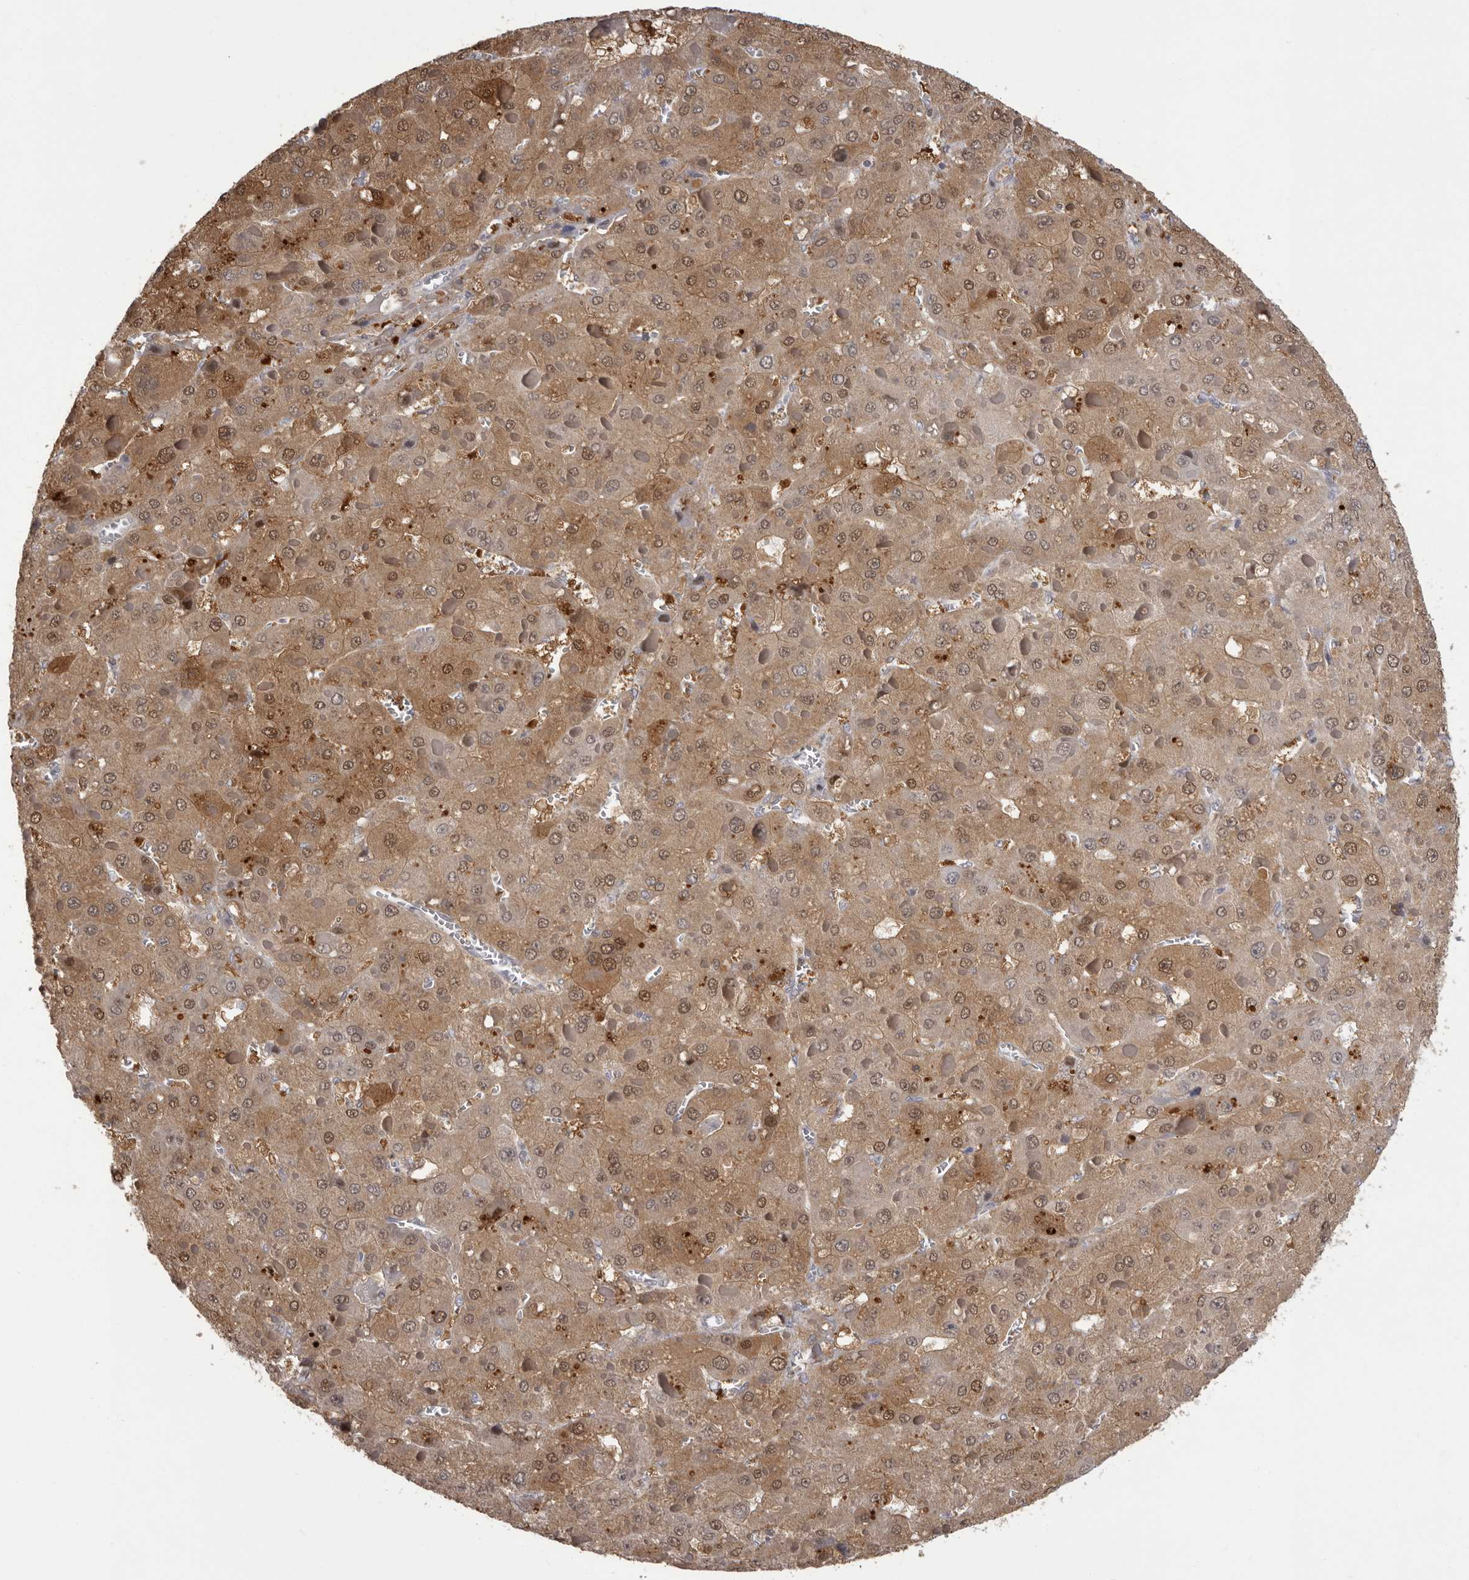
{"staining": {"intensity": "moderate", "quantity": ">75%", "location": "cytoplasmic/membranous,nuclear"}, "tissue": "liver cancer", "cell_type": "Tumor cells", "image_type": "cancer", "snomed": [{"axis": "morphology", "description": "Carcinoma, Hepatocellular, NOS"}, {"axis": "topography", "description": "Liver"}], "caption": "Hepatocellular carcinoma (liver) stained for a protein exhibits moderate cytoplasmic/membranous and nuclear positivity in tumor cells.", "gene": "MDH1", "patient": {"sex": "female", "age": 73}}